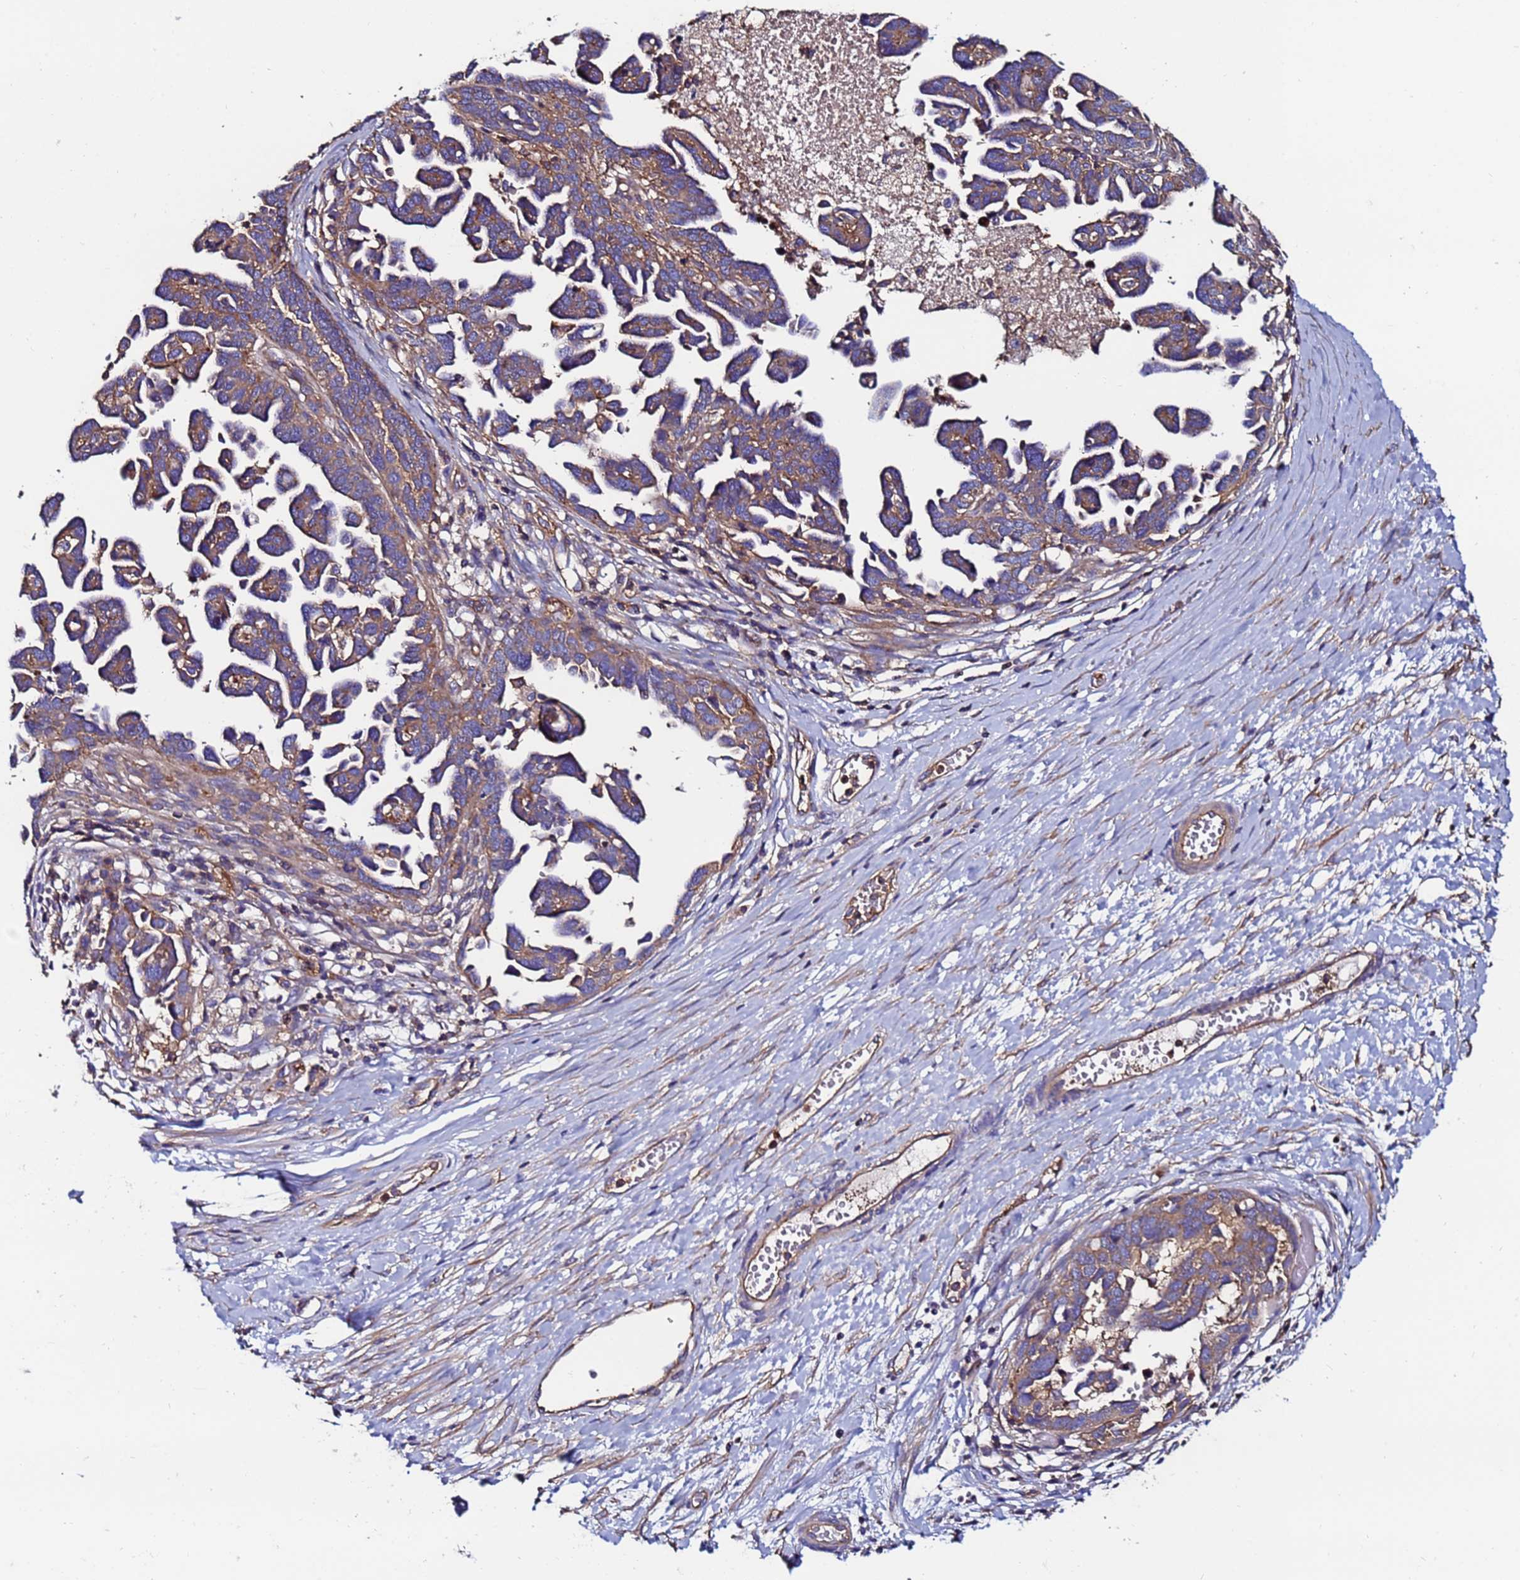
{"staining": {"intensity": "weak", "quantity": ">75%", "location": "cytoplasmic/membranous"}, "tissue": "ovarian cancer", "cell_type": "Tumor cells", "image_type": "cancer", "snomed": [{"axis": "morphology", "description": "Cystadenocarcinoma, serous, NOS"}, {"axis": "topography", "description": "Ovary"}], "caption": "This histopathology image displays IHC staining of human ovarian serous cystadenocarcinoma, with low weak cytoplasmic/membranous positivity in about >75% of tumor cells.", "gene": "POTEE", "patient": {"sex": "female", "age": 54}}